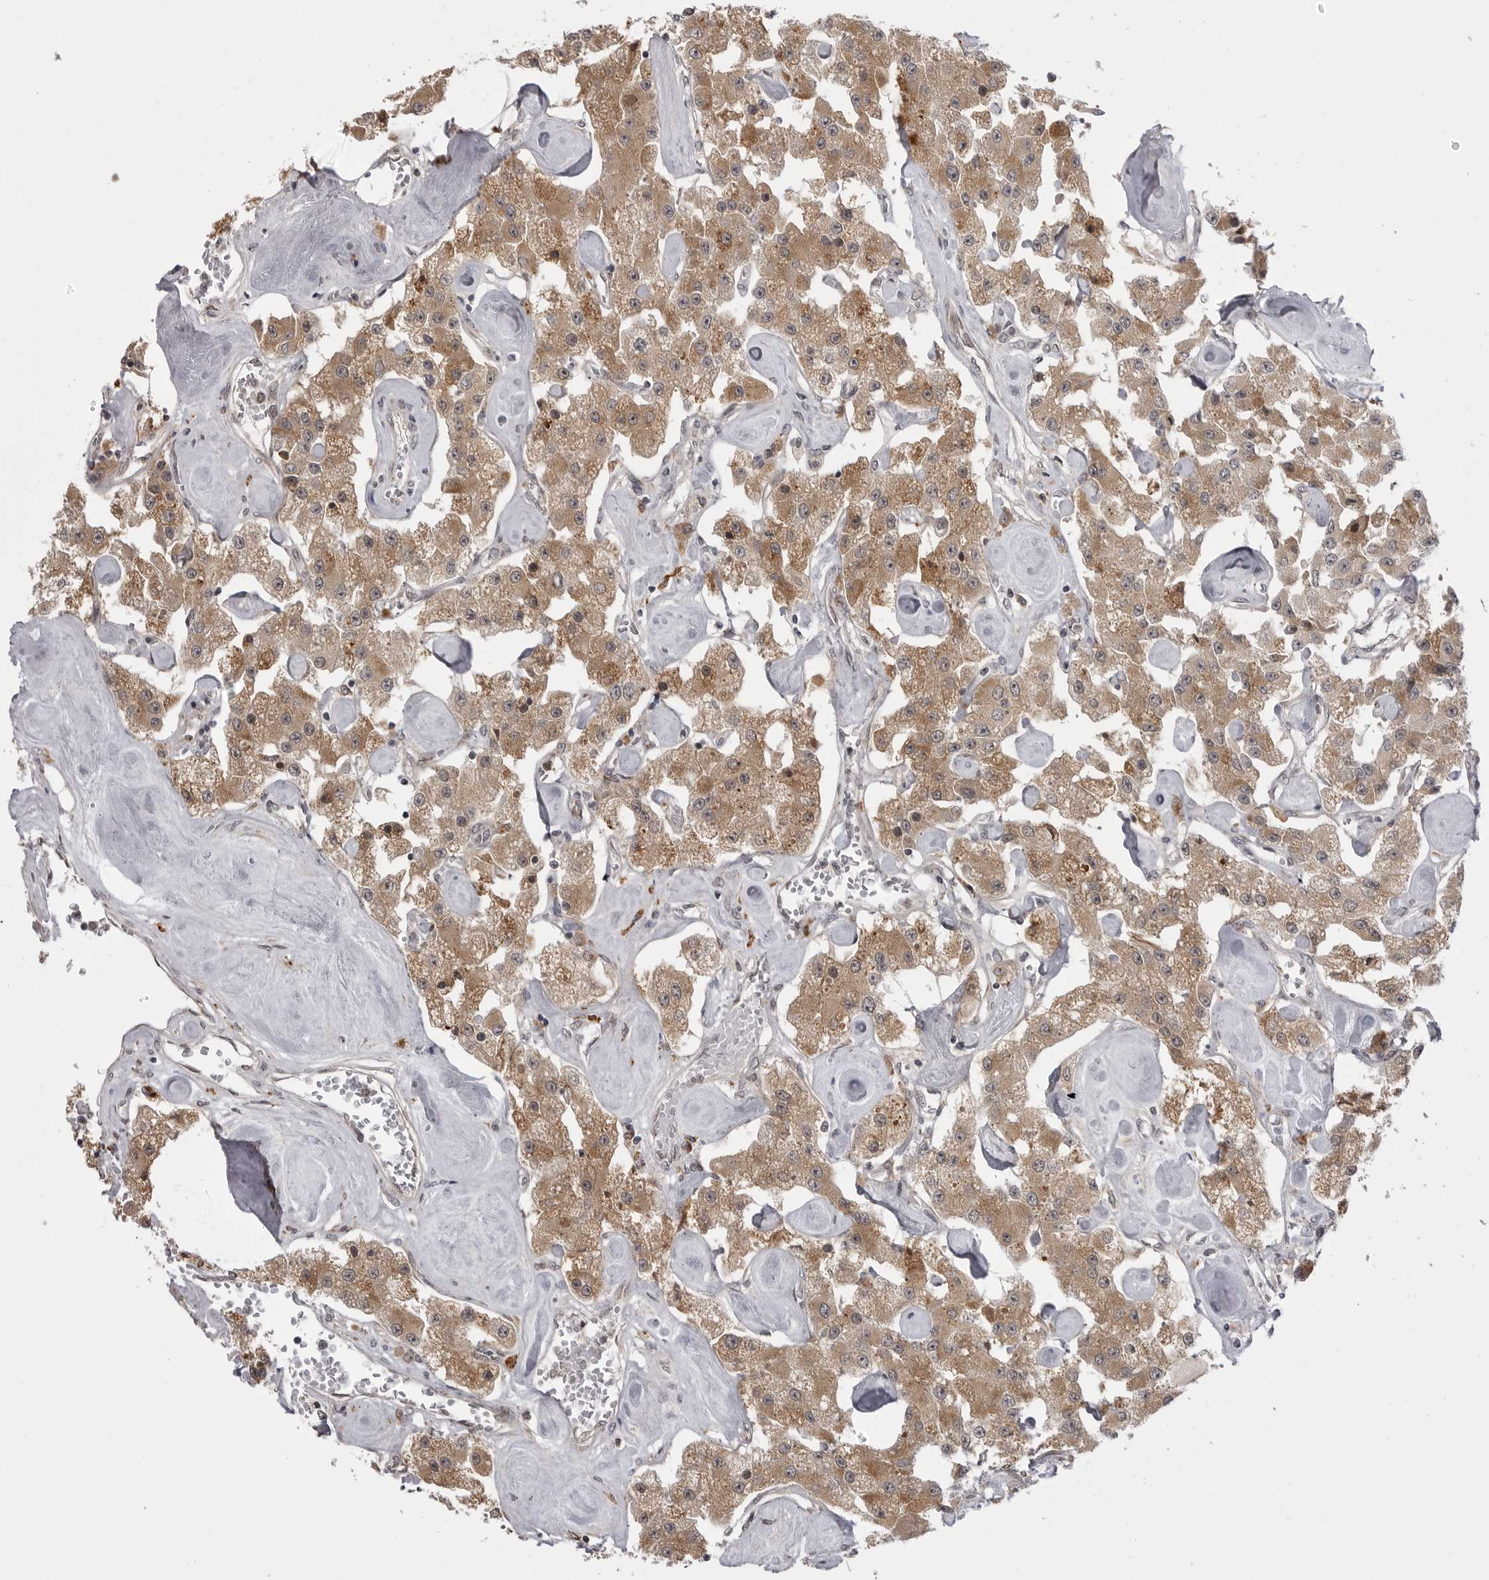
{"staining": {"intensity": "moderate", "quantity": ">75%", "location": "cytoplasmic/membranous"}, "tissue": "carcinoid", "cell_type": "Tumor cells", "image_type": "cancer", "snomed": [{"axis": "morphology", "description": "Carcinoid, malignant, NOS"}, {"axis": "topography", "description": "Pancreas"}], "caption": "Human malignant carcinoid stained with a protein marker exhibits moderate staining in tumor cells.", "gene": "PTK2B", "patient": {"sex": "male", "age": 41}}